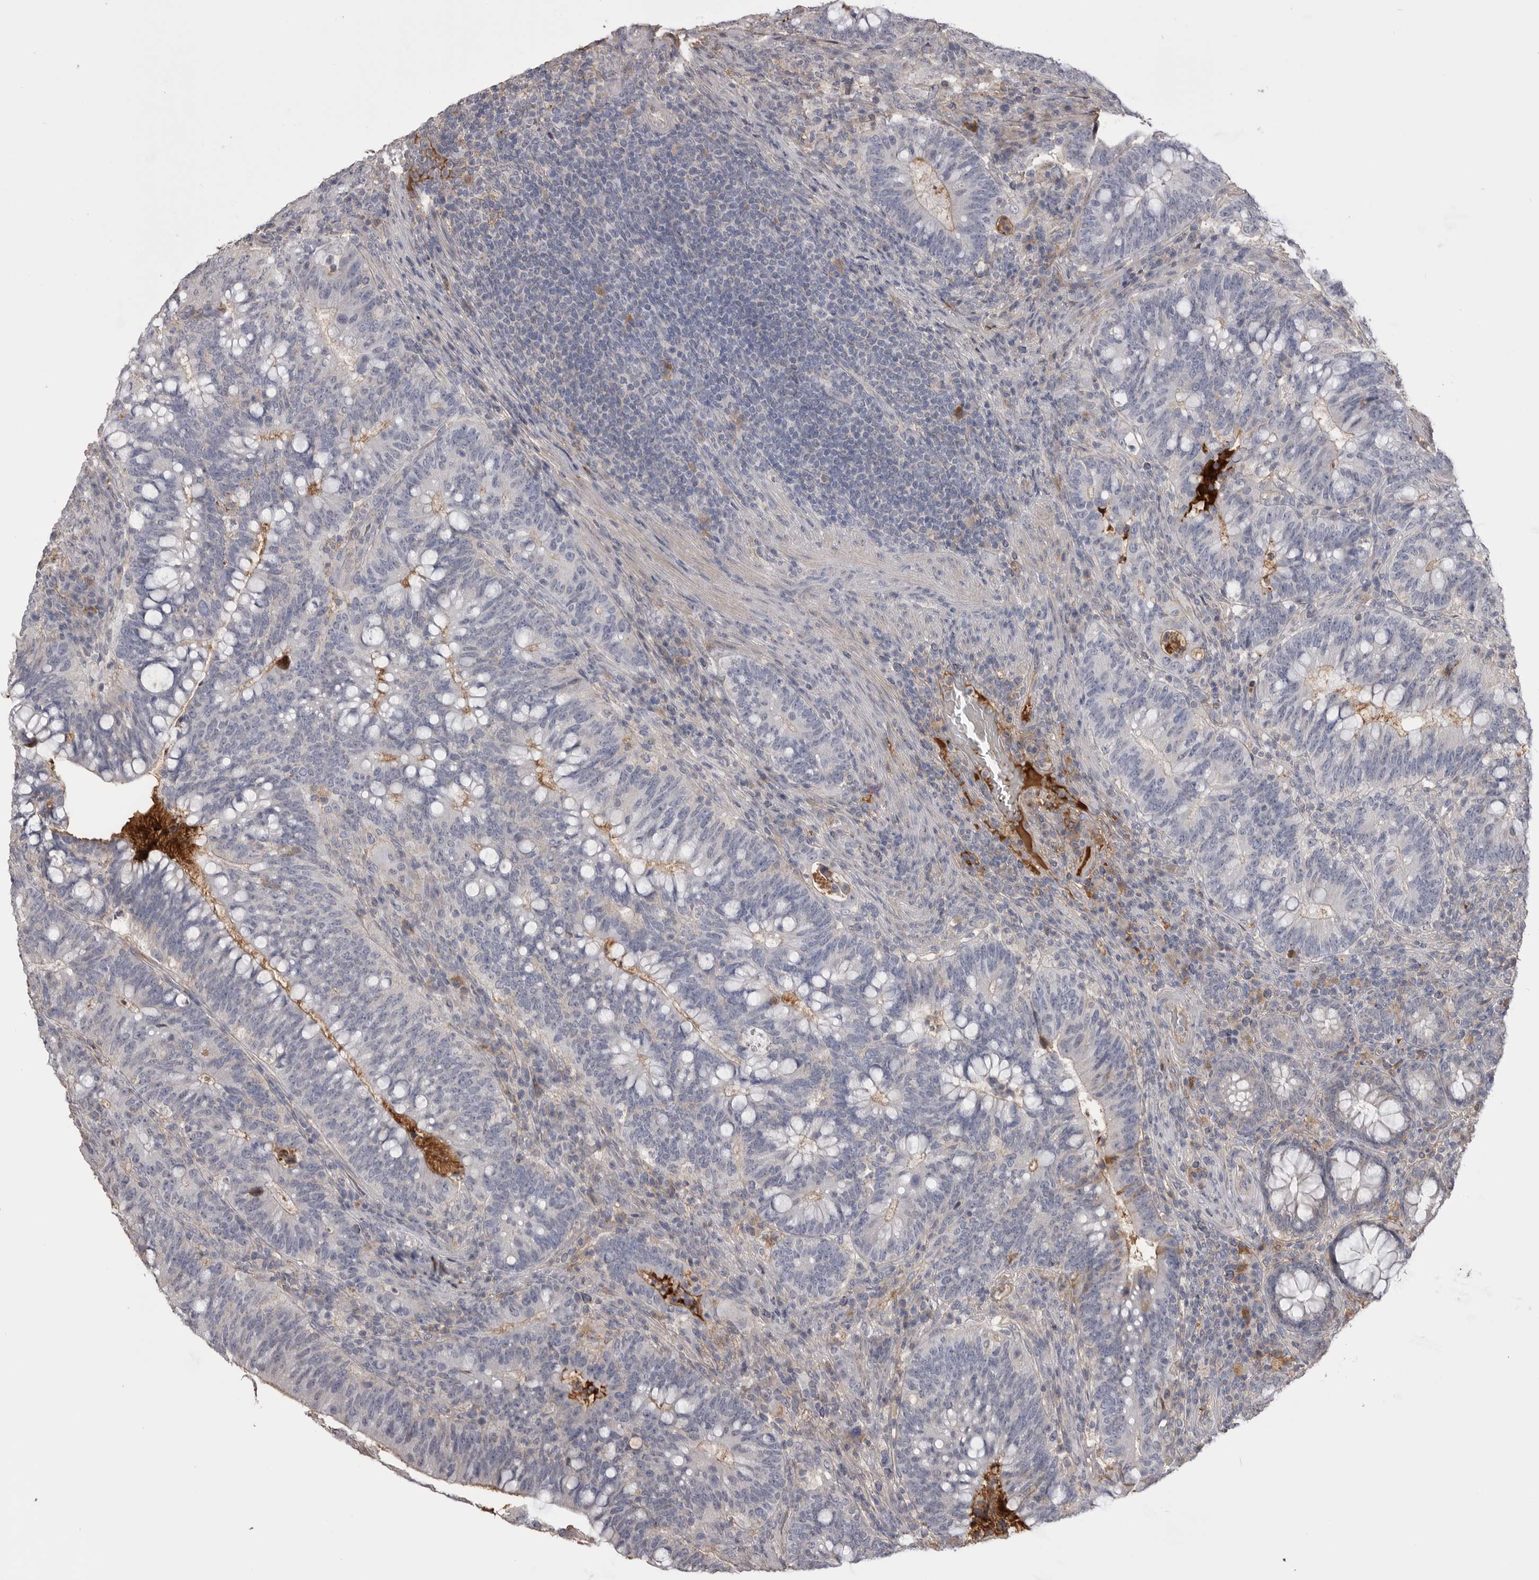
{"staining": {"intensity": "negative", "quantity": "none", "location": "none"}, "tissue": "colorectal cancer", "cell_type": "Tumor cells", "image_type": "cancer", "snomed": [{"axis": "morphology", "description": "Adenocarcinoma, NOS"}, {"axis": "topography", "description": "Colon"}], "caption": "An IHC histopathology image of colorectal adenocarcinoma is shown. There is no staining in tumor cells of colorectal adenocarcinoma. Brightfield microscopy of immunohistochemistry stained with DAB (3,3'-diaminobenzidine) (brown) and hematoxylin (blue), captured at high magnification.", "gene": "AHSG", "patient": {"sex": "female", "age": 66}}